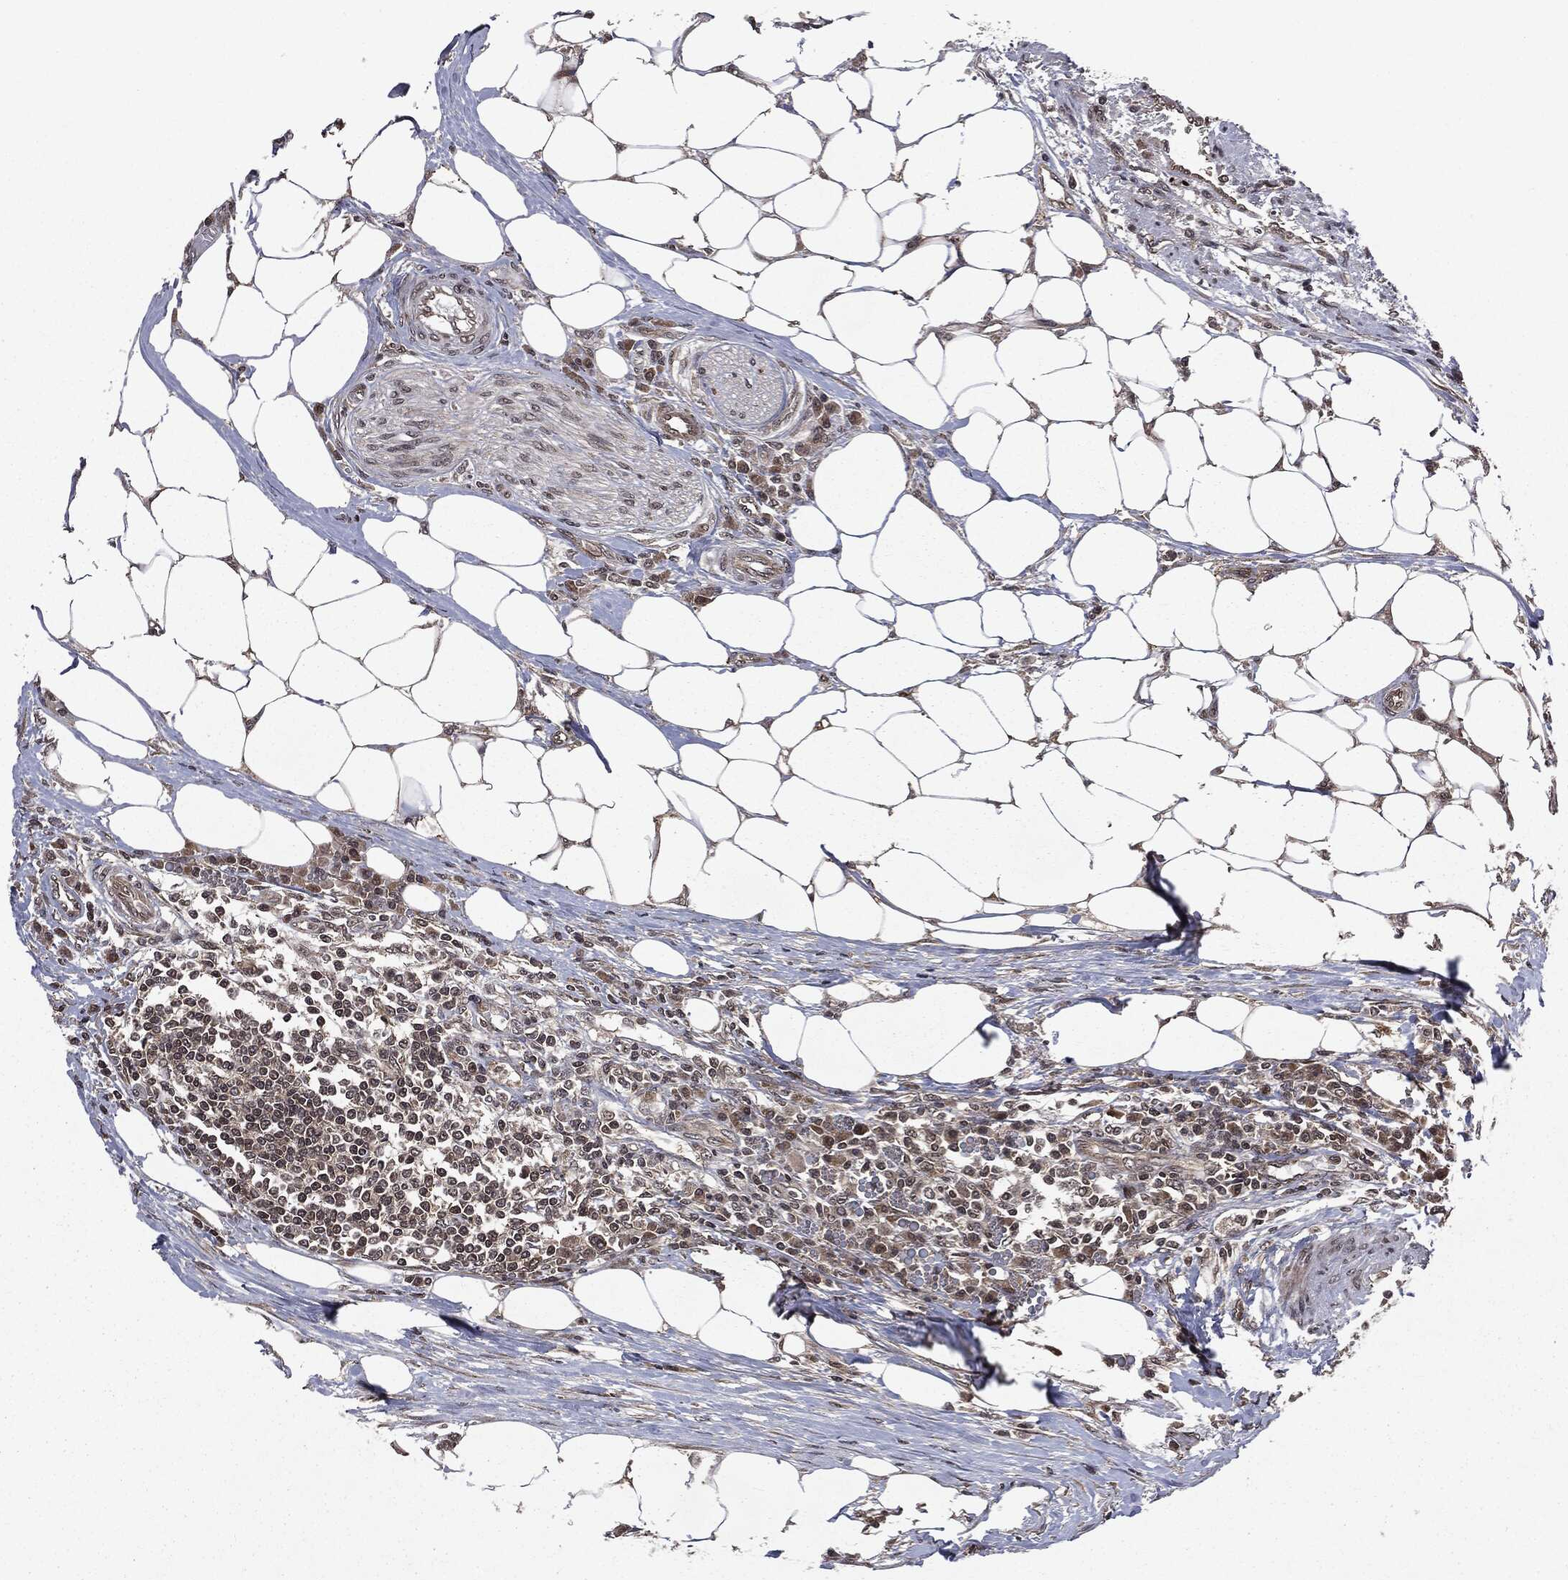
{"staining": {"intensity": "moderate", "quantity": "25%-75%", "location": "cytoplasmic/membranous,nuclear"}, "tissue": "colorectal cancer", "cell_type": "Tumor cells", "image_type": "cancer", "snomed": [{"axis": "morphology", "description": "Adenocarcinoma, NOS"}, {"axis": "topography", "description": "Colon"}], "caption": "Approximately 25%-75% of tumor cells in colorectal cancer (adenocarcinoma) demonstrate moderate cytoplasmic/membranous and nuclear protein expression as visualized by brown immunohistochemical staining.", "gene": "STAU2", "patient": {"sex": "male", "age": 71}}